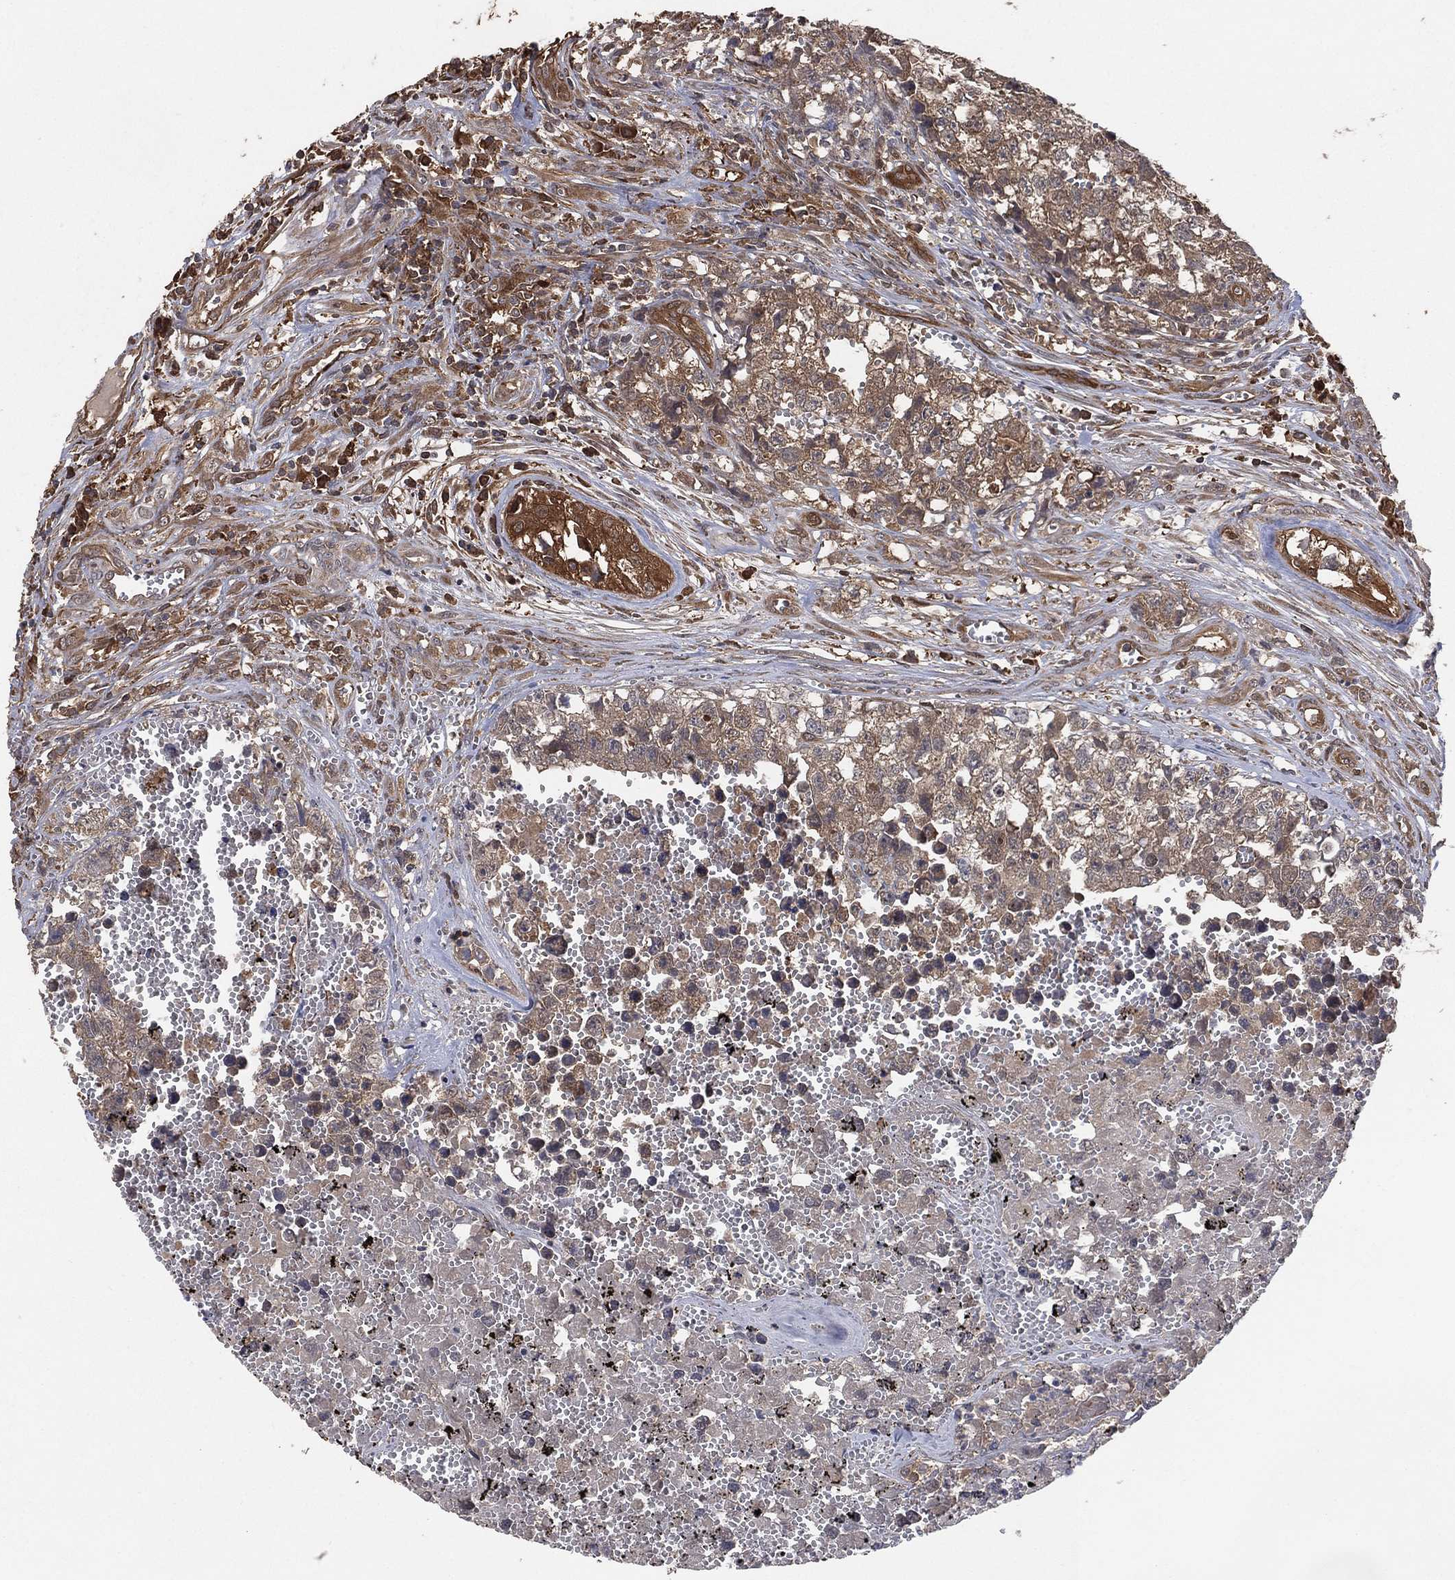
{"staining": {"intensity": "moderate", "quantity": ">75%", "location": "cytoplasmic/membranous"}, "tissue": "testis cancer", "cell_type": "Tumor cells", "image_type": "cancer", "snomed": [{"axis": "morphology", "description": "Seminoma, NOS"}, {"axis": "morphology", "description": "Carcinoma, Embryonal, NOS"}, {"axis": "topography", "description": "Testis"}], "caption": "Protein expression analysis of seminoma (testis) displays moderate cytoplasmic/membranous staining in about >75% of tumor cells.", "gene": "PSMG4", "patient": {"sex": "male", "age": 22}}